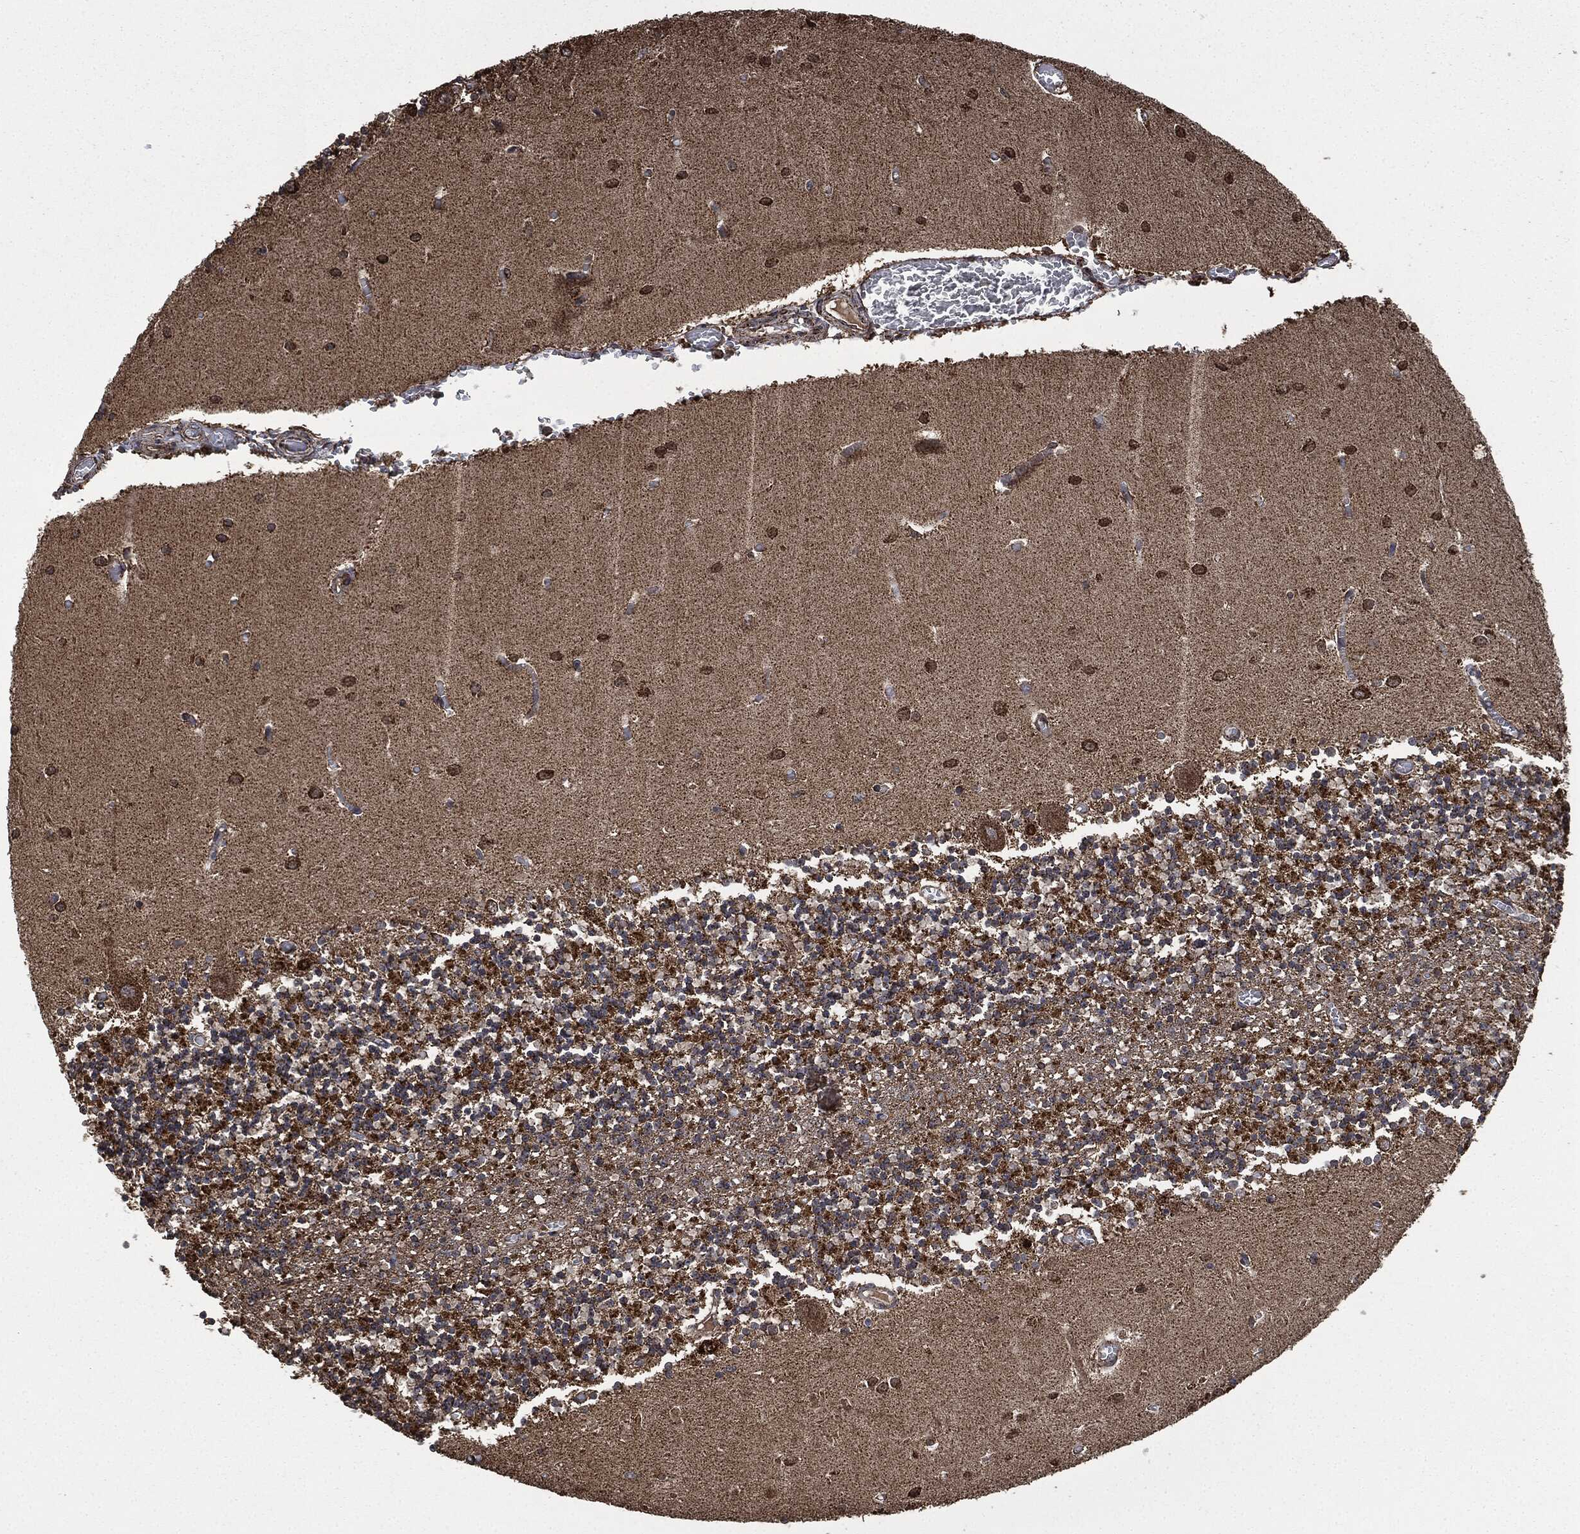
{"staining": {"intensity": "negative", "quantity": "none", "location": "none"}, "tissue": "cerebellum", "cell_type": "Cells in granular layer", "image_type": "normal", "snomed": [{"axis": "morphology", "description": "Normal tissue, NOS"}, {"axis": "topography", "description": "Cerebellum"}], "caption": "Cerebellum was stained to show a protein in brown. There is no significant expression in cells in granular layer. (Brightfield microscopy of DAB immunohistochemistry at high magnification).", "gene": "LIG3", "patient": {"sex": "female", "age": 64}}